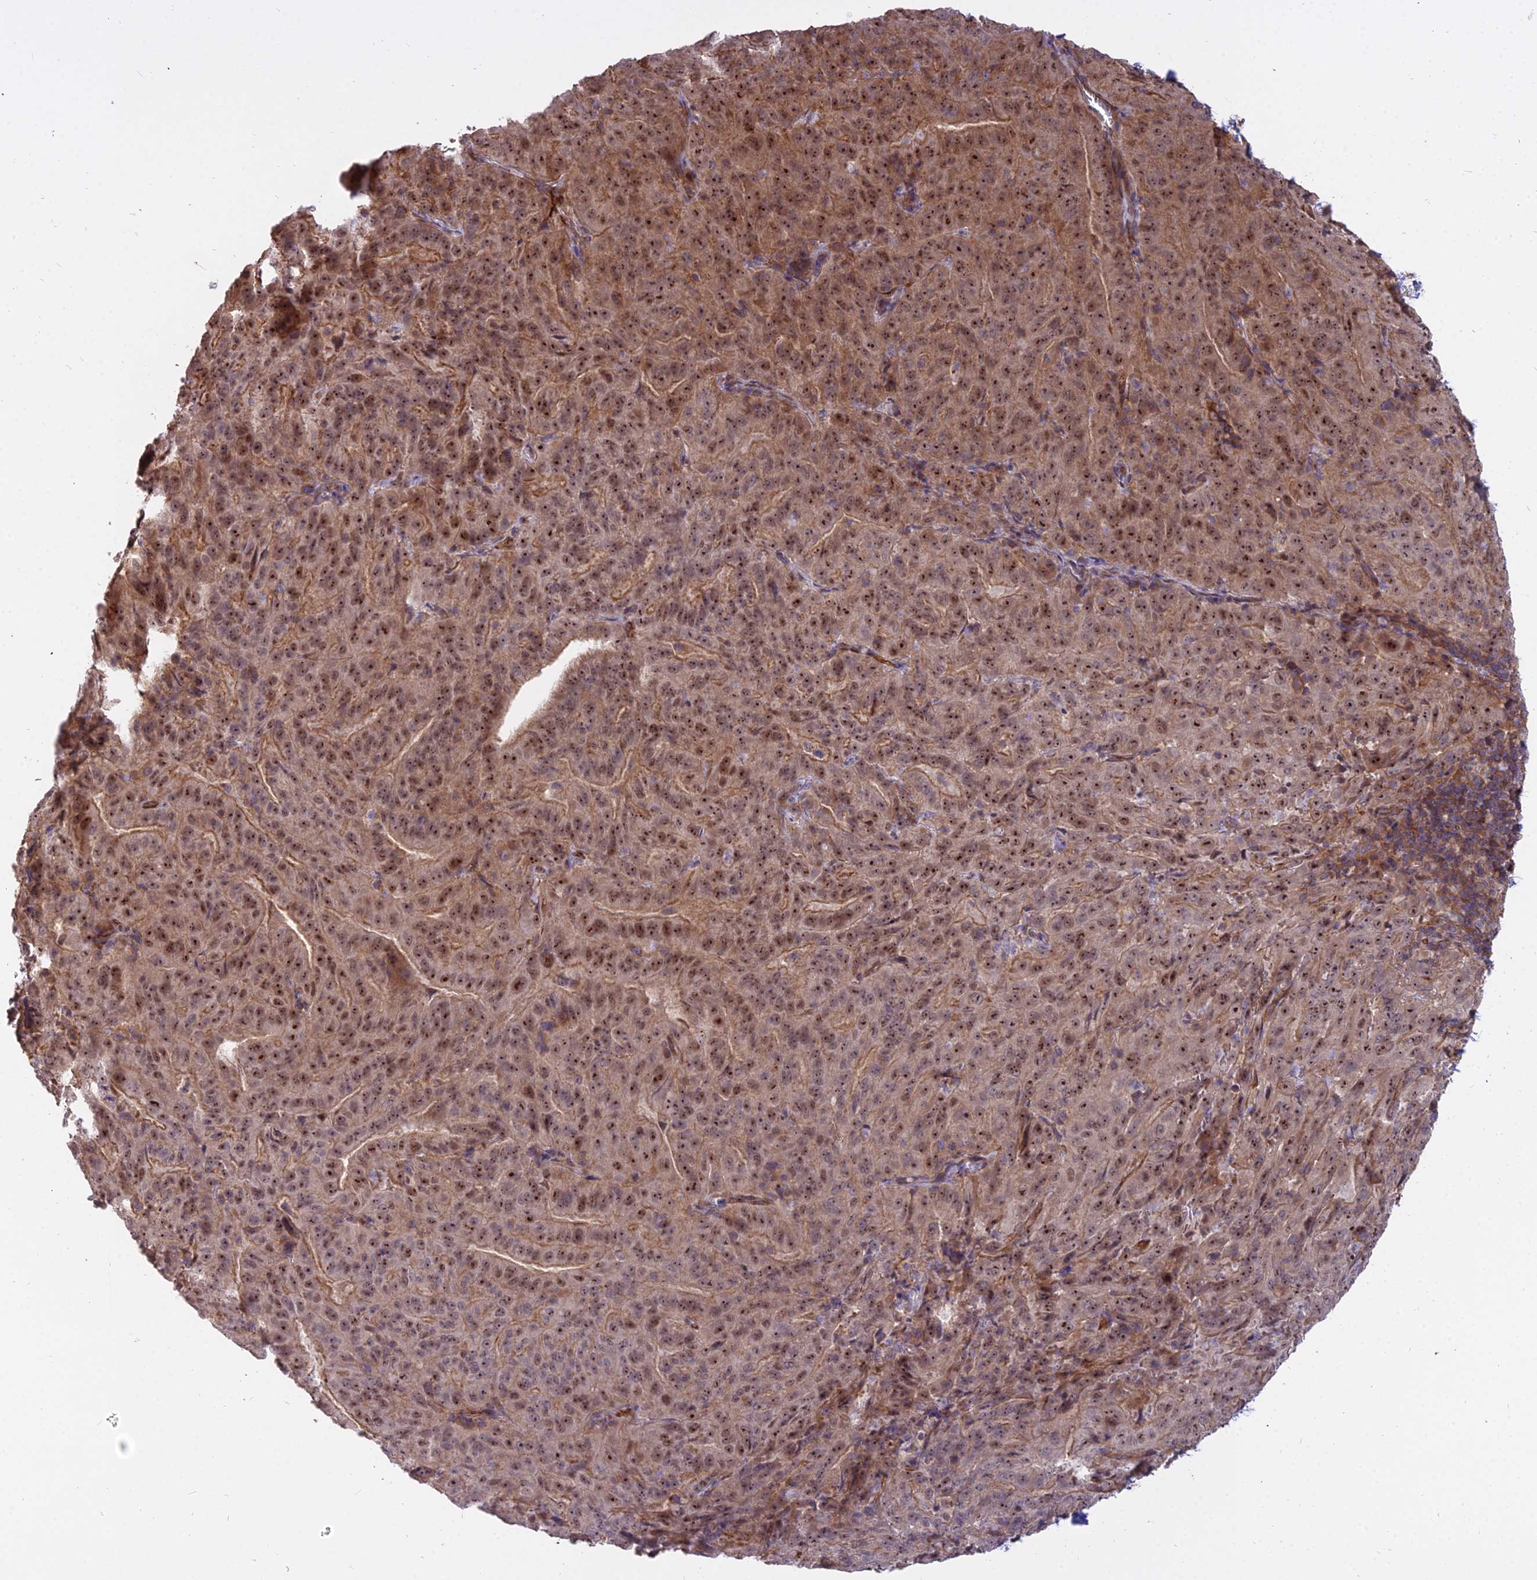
{"staining": {"intensity": "moderate", "quantity": ">75%", "location": "nuclear"}, "tissue": "pancreatic cancer", "cell_type": "Tumor cells", "image_type": "cancer", "snomed": [{"axis": "morphology", "description": "Adenocarcinoma, NOS"}, {"axis": "topography", "description": "Pancreas"}], "caption": "About >75% of tumor cells in pancreatic cancer demonstrate moderate nuclear protein positivity as visualized by brown immunohistochemical staining.", "gene": "TCEA3", "patient": {"sex": "male", "age": 63}}